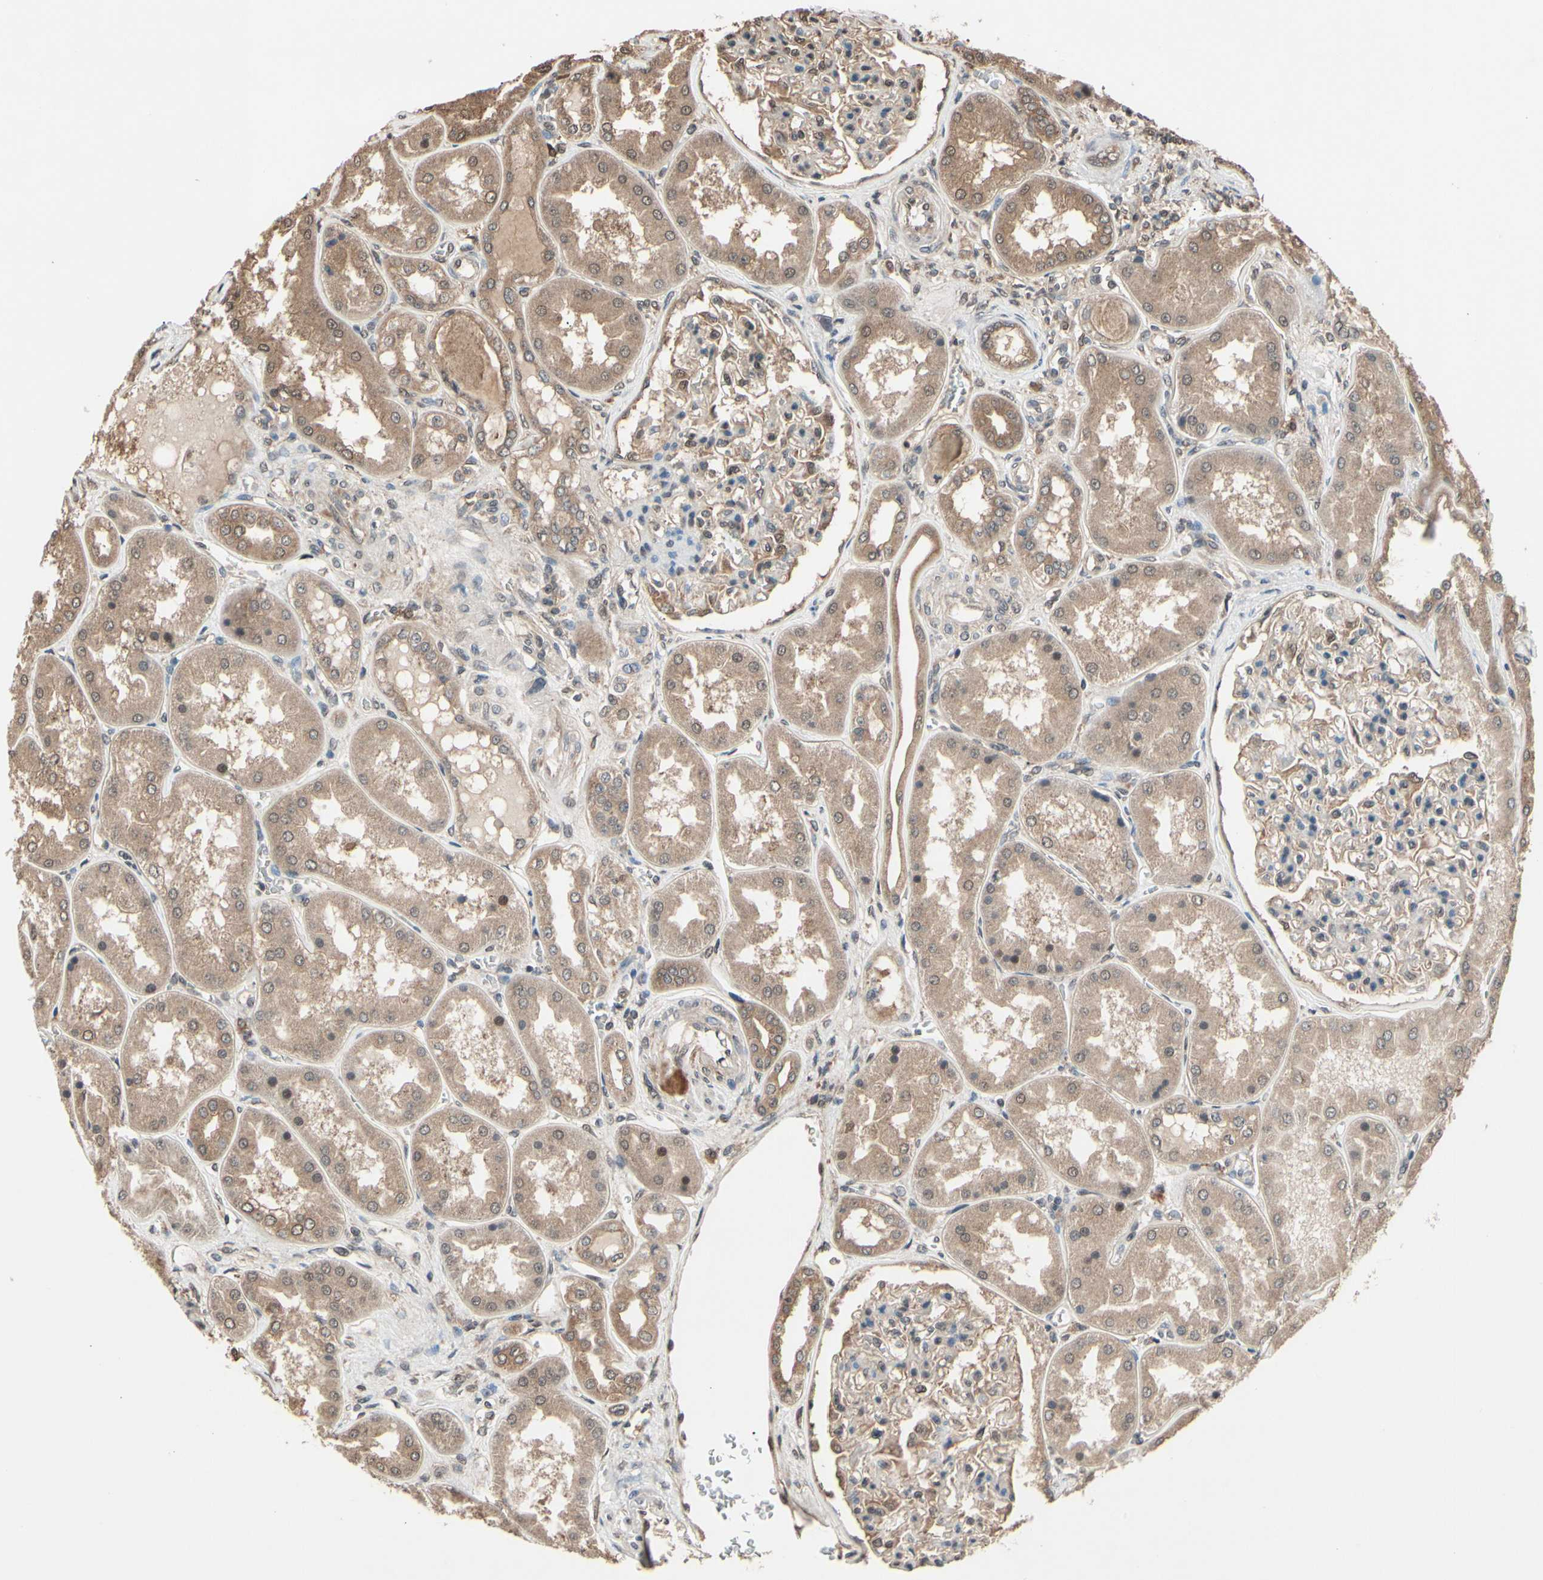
{"staining": {"intensity": "moderate", "quantity": "25%-75%", "location": "cytoplasmic/membranous,nuclear"}, "tissue": "kidney", "cell_type": "Cells in glomeruli", "image_type": "normal", "snomed": [{"axis": "morphology", "description": "Normal tissue, NOS"}, {"axis": "topography", "description": "Kidney"}], "caption": "Benign kidney exhibits moderate cytoplasmic/membranous,nuclear expression in approximately 25%-75% of cells in glomeruli.", "gene": "PNPLA7", "patient": {"sex": "female", "age": 56}}